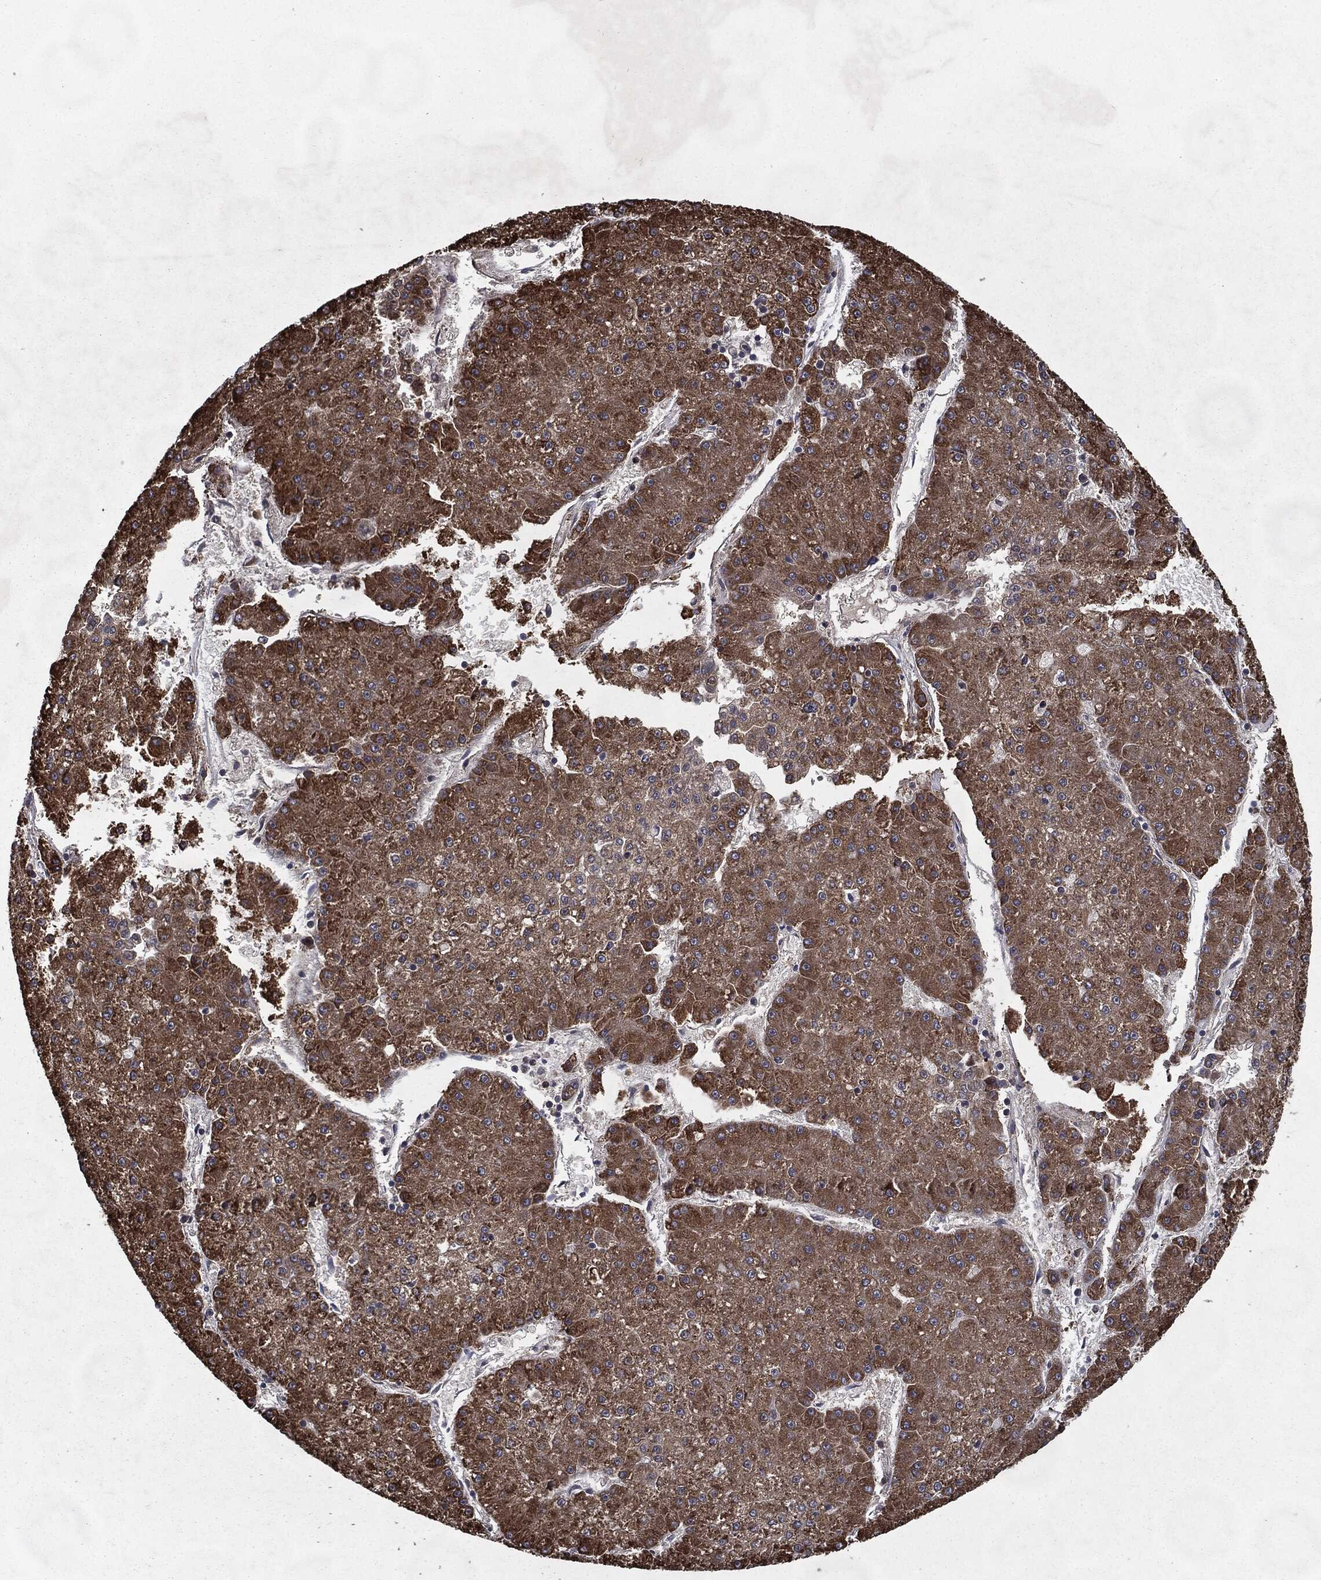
{"staining": {"intensity": "strong", "quantity": ">75%", "location": "cytoplasmic/membranous"}, "tissue": "liver cancer", "cell_type": "Tumor cells", "image_type": "cancer", "snomed": [{"axis": "morphology", "description": "Carcinoma, Hepatocellular, NOS"}, {"axis": "topography", "description": "Liver"}], "caption": "This histopathology image exhibits immunohistochemistry staining of liver cancer (hepatocellular carcinoma), with high strong cytoplasmic/membranous staining in approximately >75% of tumor cells.", "gene": "HDAC5", "patient": {"sex": "male", "age": 73}}